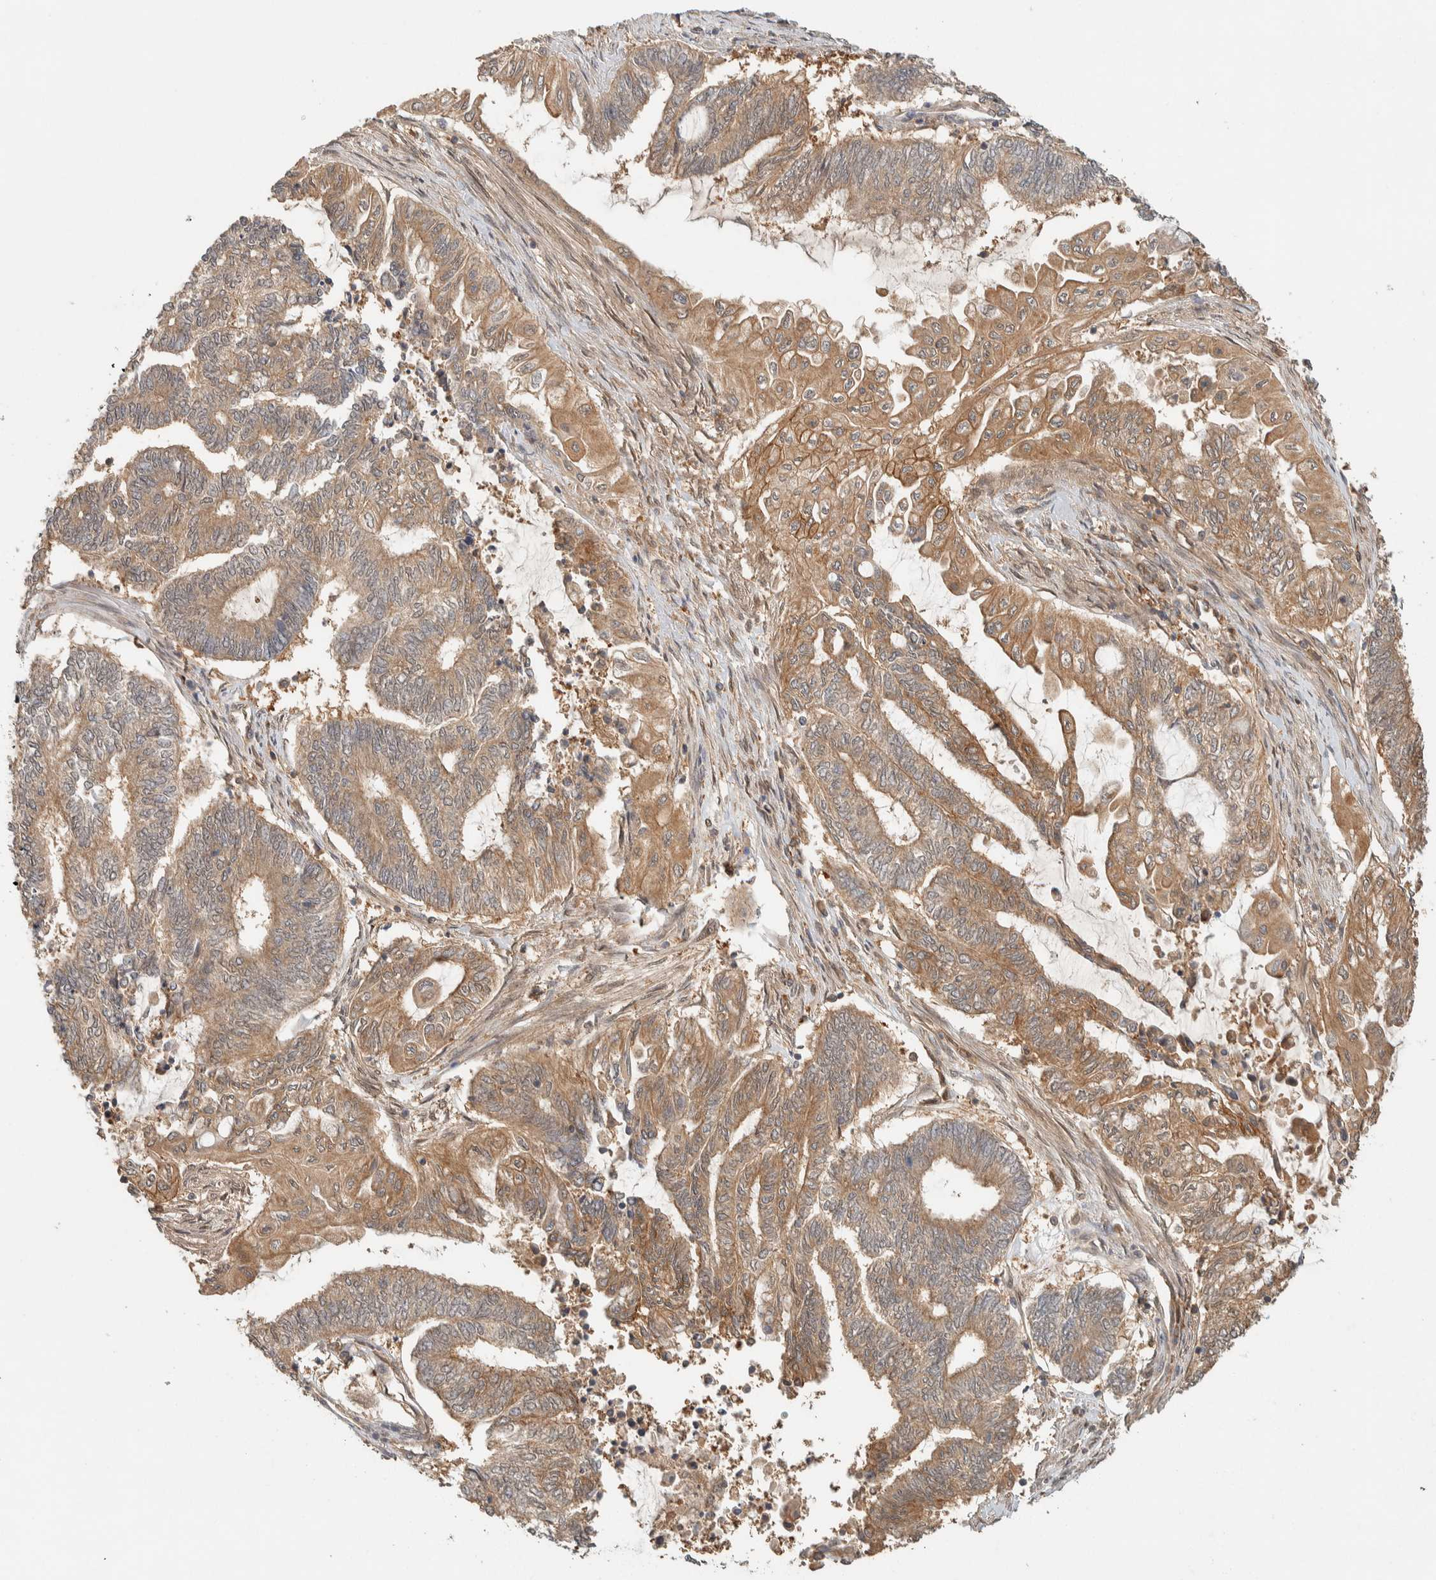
{"staining": {"intensity": "moderate", "quantity": ">75%", "location": "cytoplasmic/membranous"}, "tissue": "endometrial cancer", "cell_type": "Tumor cells", "image_type": "cancer", "snomed": [{"axis": "morphology", "description": "Adenocarcinoma, NOS"}, {"axis": "topography", "description": "Uterus"}, {"axis": "topography", "description": "Endometrium"}], "caption": "Immunohistochemistry (IHC) of human endometrial cancer exhibits medium levels of moderate cytoplasmic/membranous staining in about >75% of tumor cells.", "gene": "ZNF567", "patient": {"sex": "female", "age": 70}}